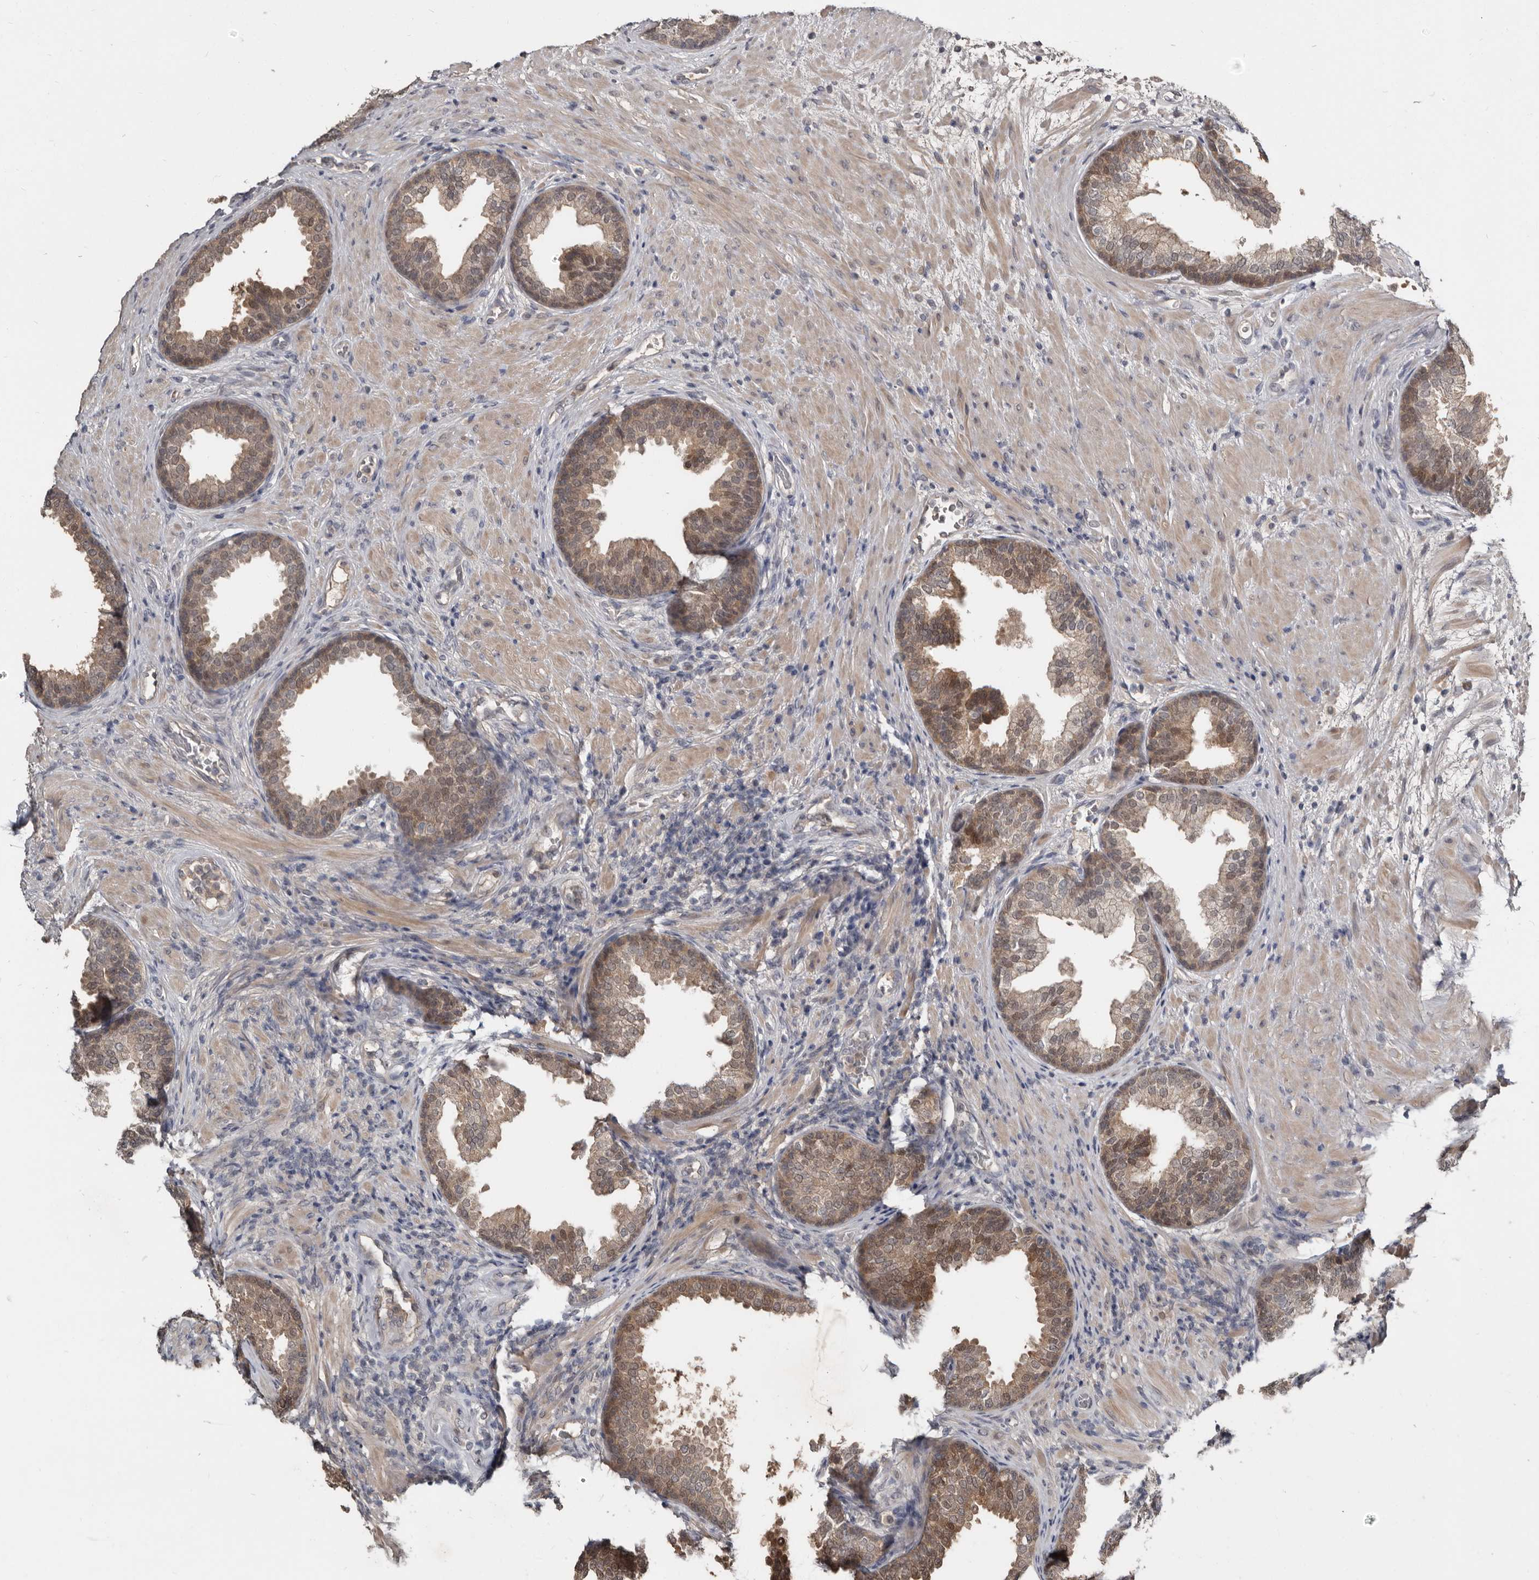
{"staining": {"intensity": "moderate", "quantity": "25%-75%", "location": "cytoplasmic/membranous"}, "tissue": "prostate", "cell_type": "Glandular cells", "image_type": "normal", "snomed": [{"axis": "morphology", "description": "Normal tissue, NOS"}, {"axis": "topography", "description": "Prostate"}], "caption": "A histopathology image of human prostate stained for a protein reveals moderate cytoplasmic/membranous brown staining in glandular cells. The staining is performed using DAB (3,3'-diaminobenzidine) brown chromogen to label protein expression. The nuclei are counter-stained blue using hematoxylin.", "gene": "RBKS", "patient": {"sex": "male", "age": 76}}